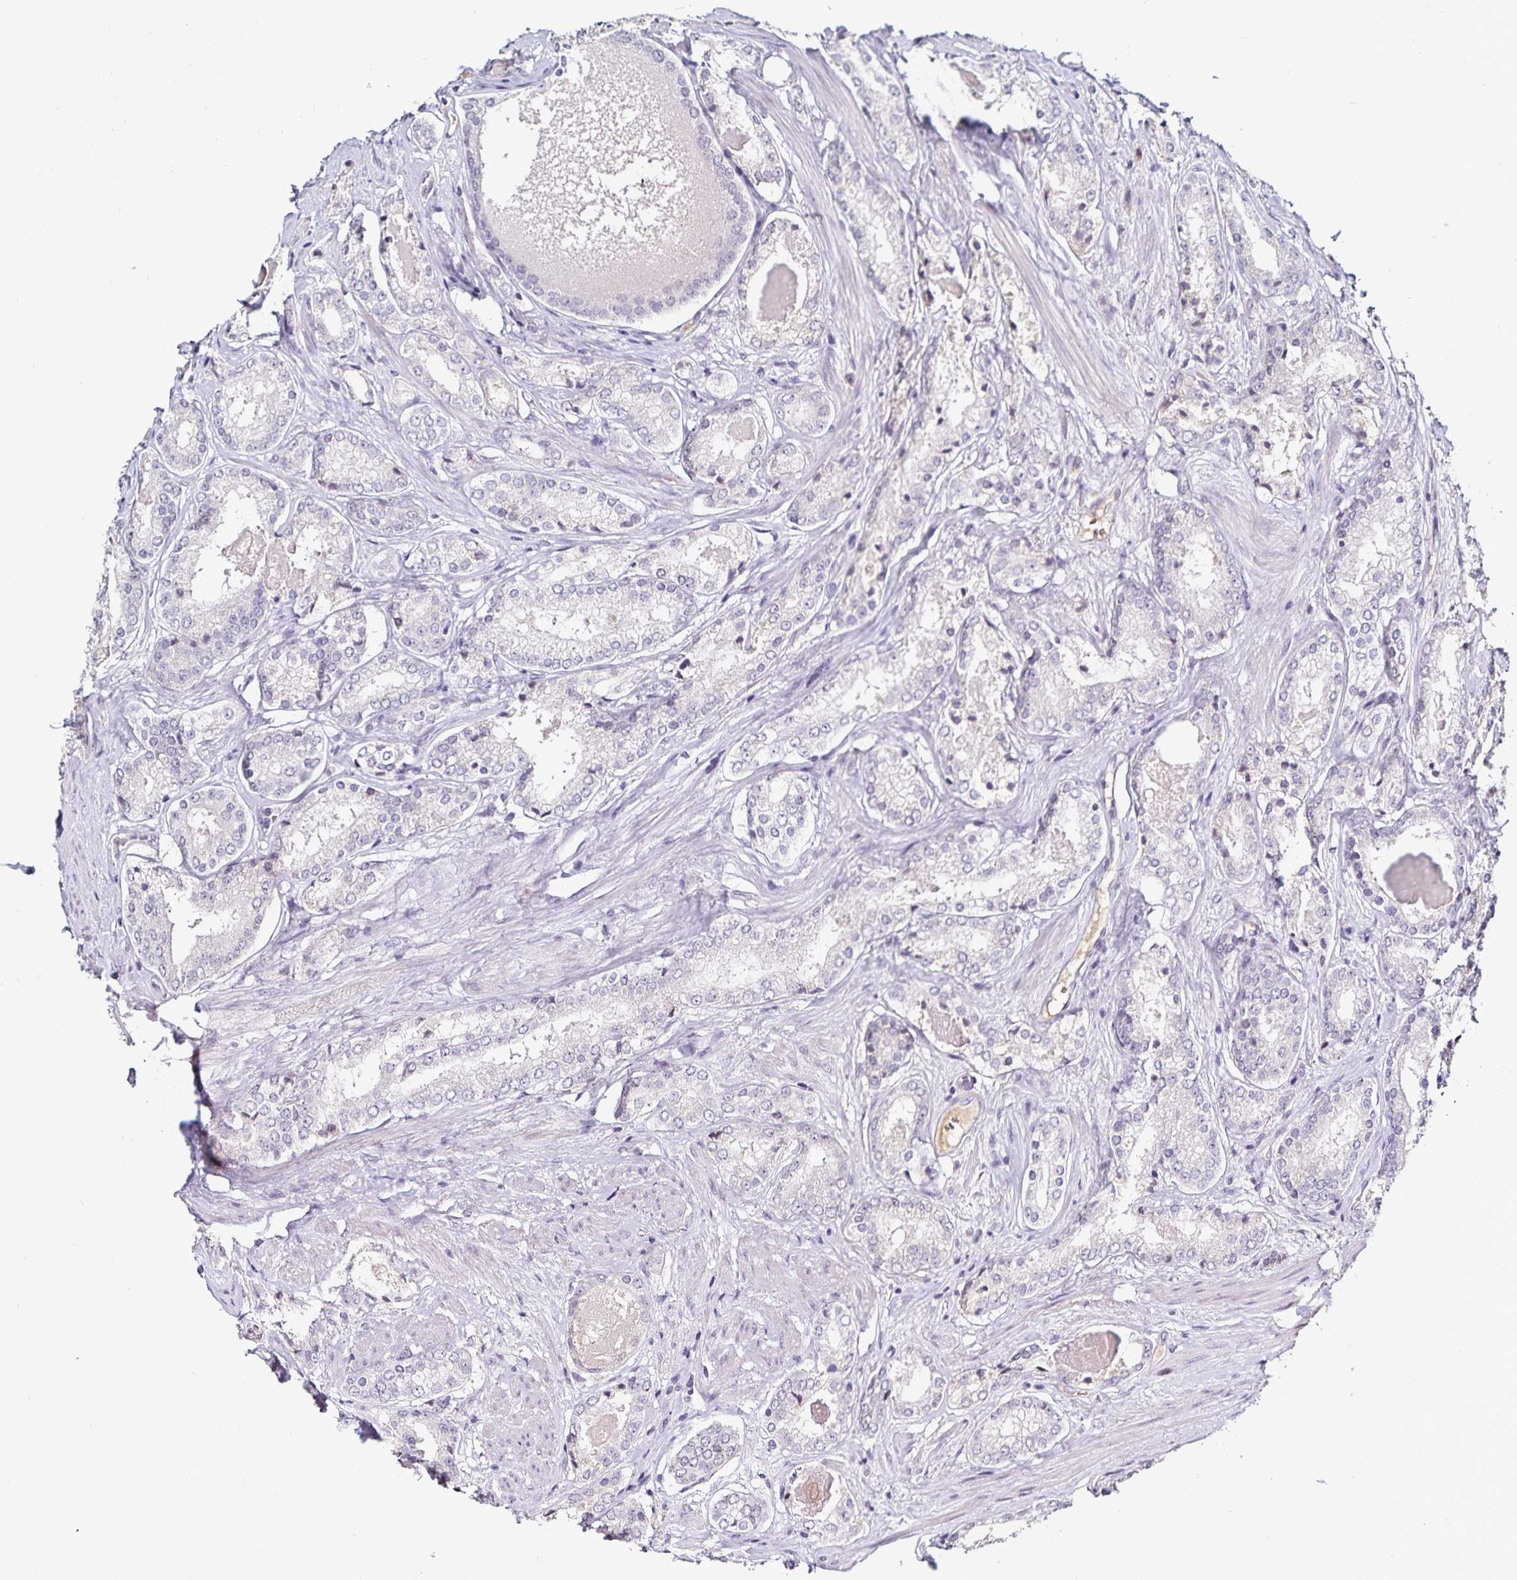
{"staining": {"intensity": "negative", "quantity": "none", "location": "none"}, "tissue": "prostate cancer", "cell_type": "Tumor cells", "image_type": "cancer", "snomed": [{"axis": "morphology", "description": "Adenocarcinoma, NOS"}, {"axis": "morphology", "description": "Adenocarcinoma, Low grade"}, {"axis": "topography", "description": "Prostate"}], "caption": "The image exhibits no staining of tumor cells in prostate cancer. (Stains: DAB (3,3'-diaminobenzidine) immunohistochemistry (IHC) with hematoxylin counter stain, Microscopy: brightfield microscopy at high magnification).", "gene": "TTR", "patient": {"sex": "male", "age": 68}}